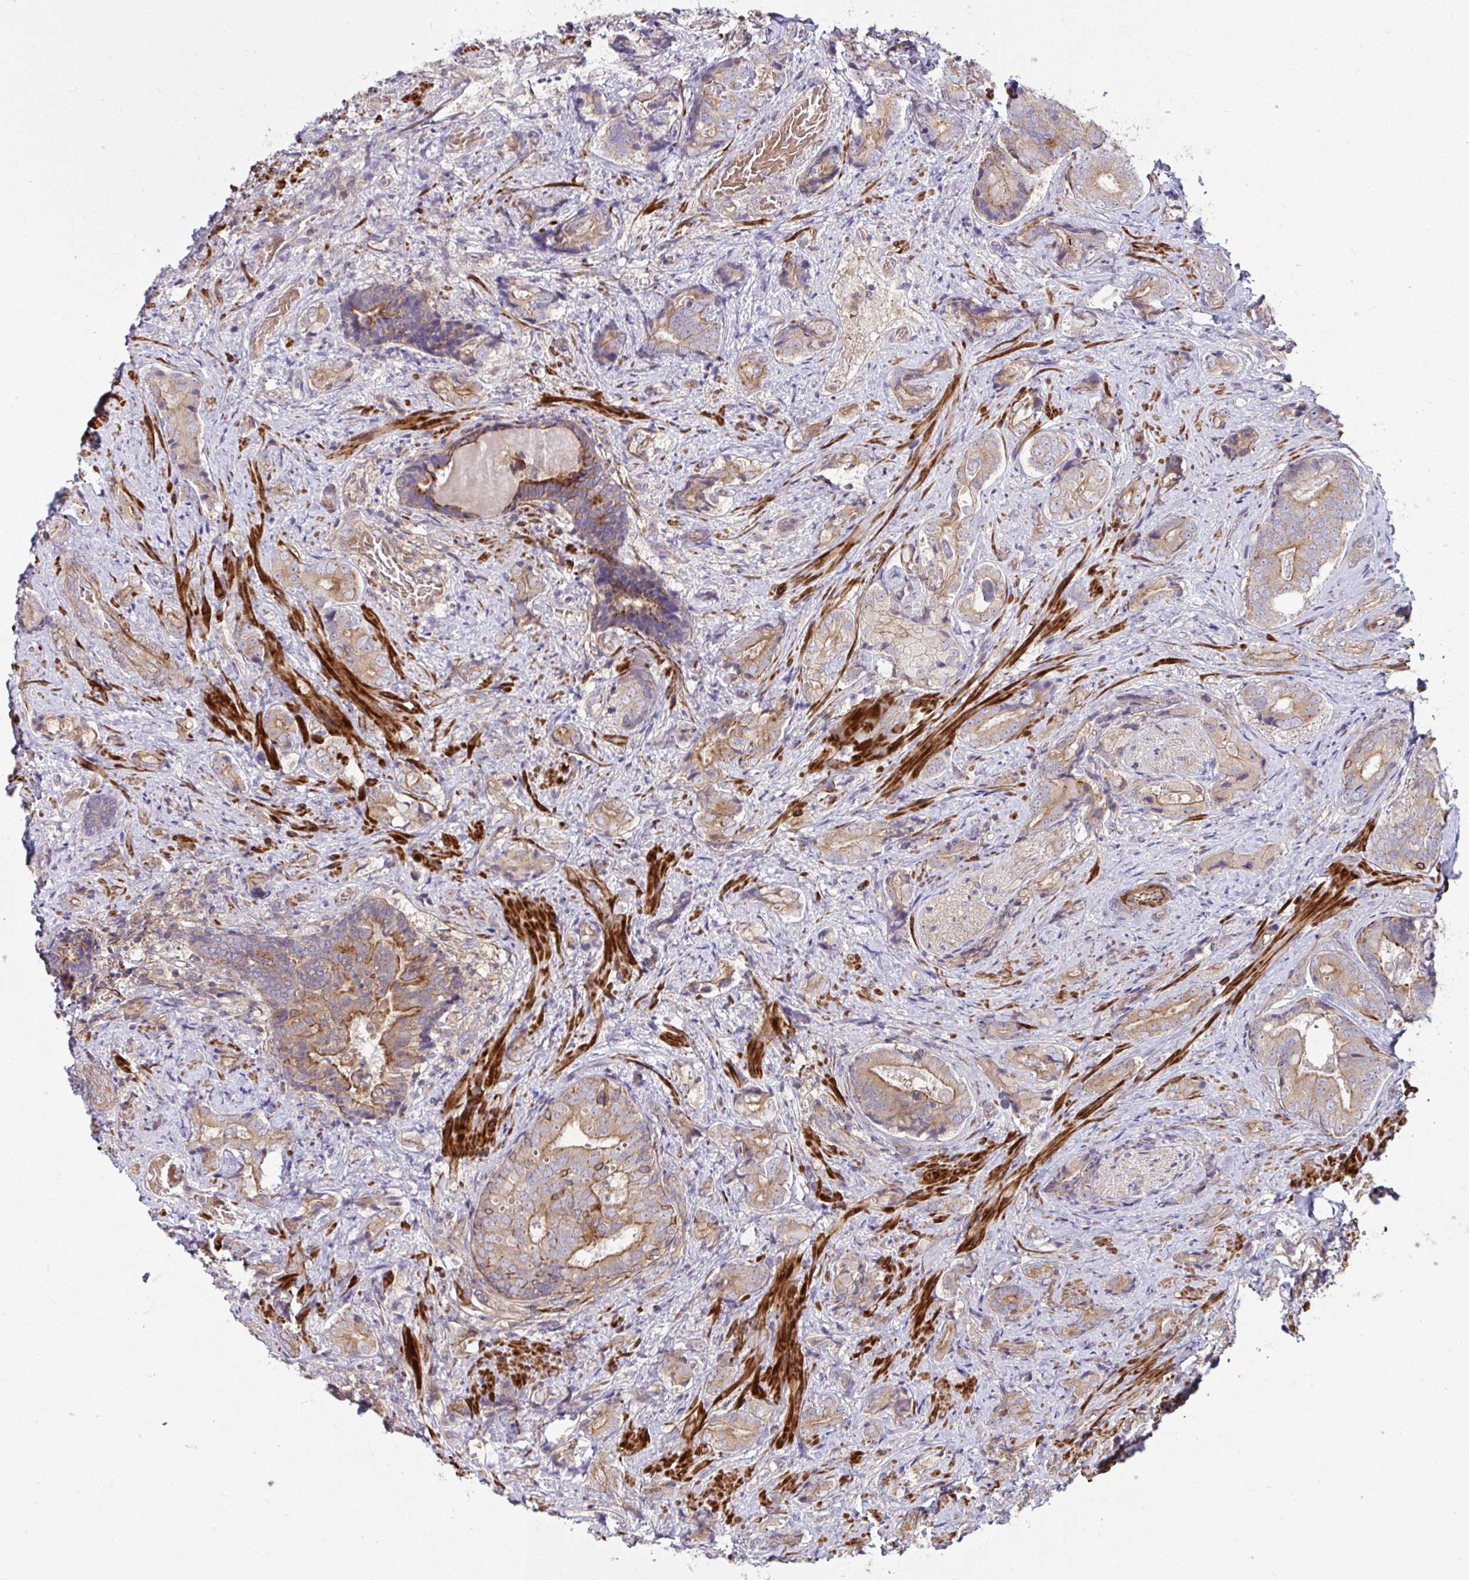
{"staining": {"intensity": "weak", "quantity": ">75%", "location": "cytoplasmic/membranous"}, "tissue": "prostate cancer", "cell_type": "Tumor cells", "image_type": "cancer", "snomed": [{"axis": "morphology", "description": "Adenocarcinoma, High grade"}, {"axis": "topography", "description": "Prostate"}], "caption": "An immunohistochemistry photomicrograph of tumor tissue is shown. Protein staining in brown highlights weak cytoplasmic/membranous positivity in adenocarcinoma (high-grade) (prostate) within tumor cells.", "gene": "TANK", "patient": {"sex": "male", "age": 62}}